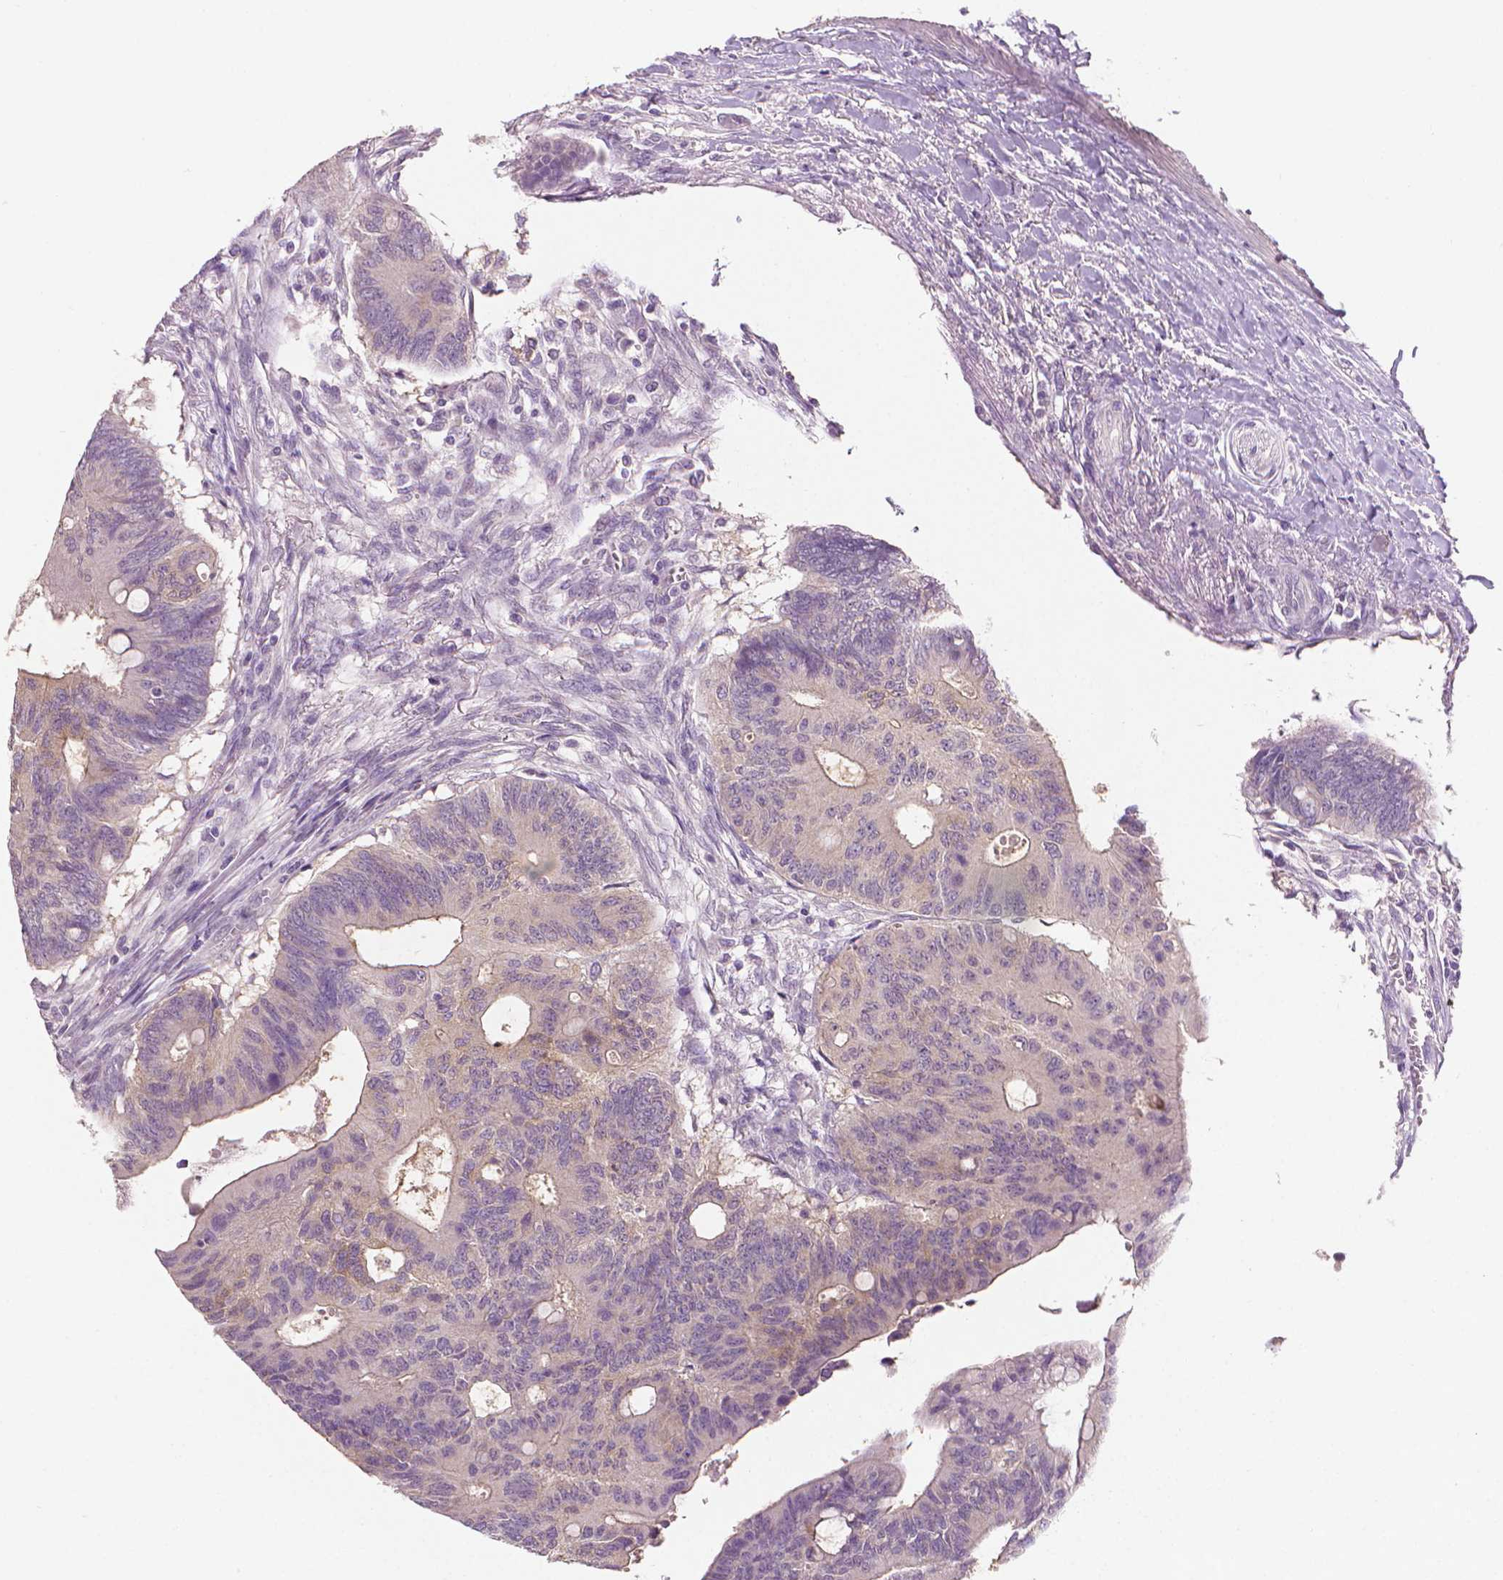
{"staining": {"intensity": "weak", "quantity": "<25%", "location": "cytoplasmic/membranous"}, "tissue": "colorectal cancer", "cell_type": "Tumor cells", "image_type": "cancer", "snomed": [{"axis": "morphology", "description": "Adenocarcinoma, NOS"}, {"axis": "topography", "description": "Colon"}], "caption": "This is an immunohistochemistry (IHC) photomicrograph of human colorectal cancer (adenocarcinoma). There is no staining in tumor cells.", "gene": "FASN", "patient": {"sex": "male", "age": 65}}